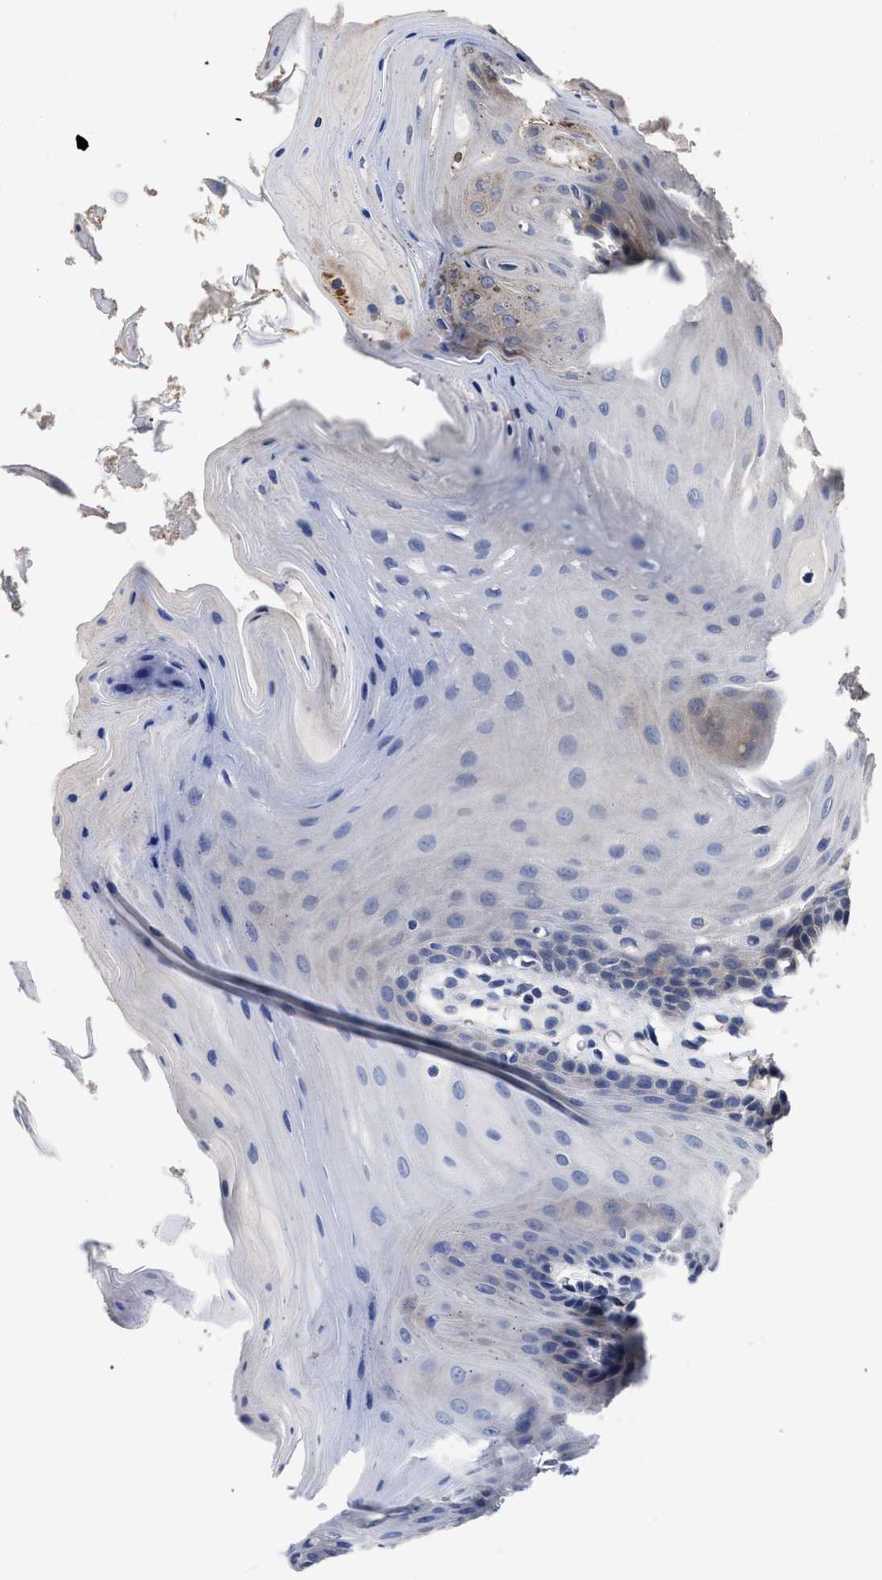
{"staining": {"intensity": "moderate", "quantity": "<25%", "location": "cytoplasmic/membranous"}, "tissue": "oral mucosa", "cell_type": "Squamous epithelial cells", "image_type": "normal", "snomed": [{"axis": "morphology", "description": "Normal tissue, NOS"}, {"axis": "morphology", "description": "Squamous cell carcinoma, NOS"}, {"axis": "topography", "description": "Oral tissue"}, {"axis": "topography", "description": "Head-Neck"}], "caption": "A photomicrograph showing moderate cytoplasmic/membranous positivity in approximately <25% of squamous epithelial cells in benign oral mucosa, as visualized by brown immunohistochemical staining.", "gene": "BTN2A1", "patient": {"sex": "male", "age": 71}}